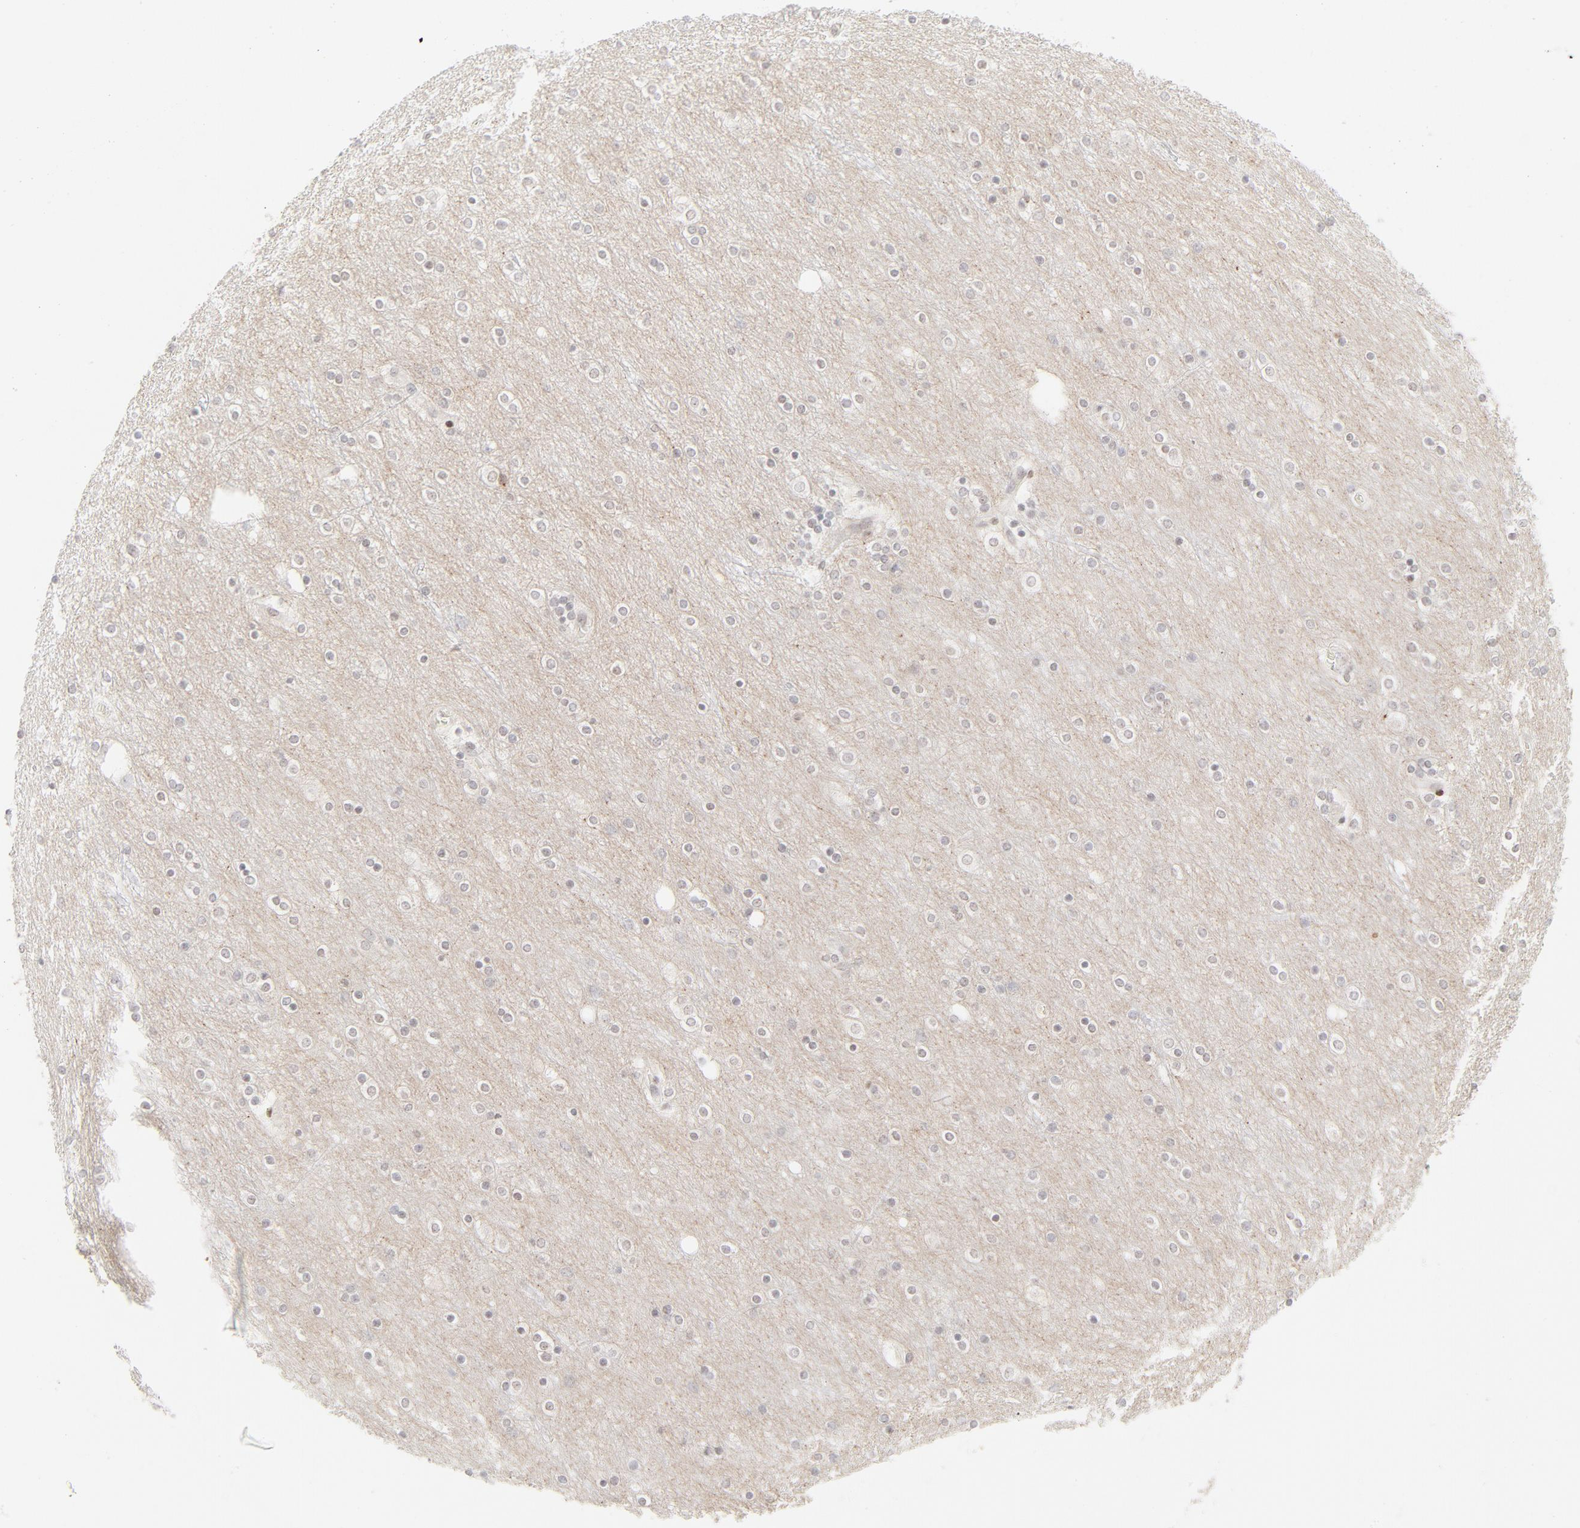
{"staining": {"intensity": "negative", "quantity": "none", "location": "none"}, "tissue": "cerebral cortex", "cell_type": "Endothelial cells", "image_type": "normal", "snomed": [{"axis": "morphology", "description": "Normal tissue, NOS"}, {"axis": "topography", "description": "Cerebral cortex"}], "caption": "The photomicrograph shows no significant staining in endothelial cells of cerebral cortex.", "gene": "PRKCB", "patient": {"sex": "female", "age": 54}}